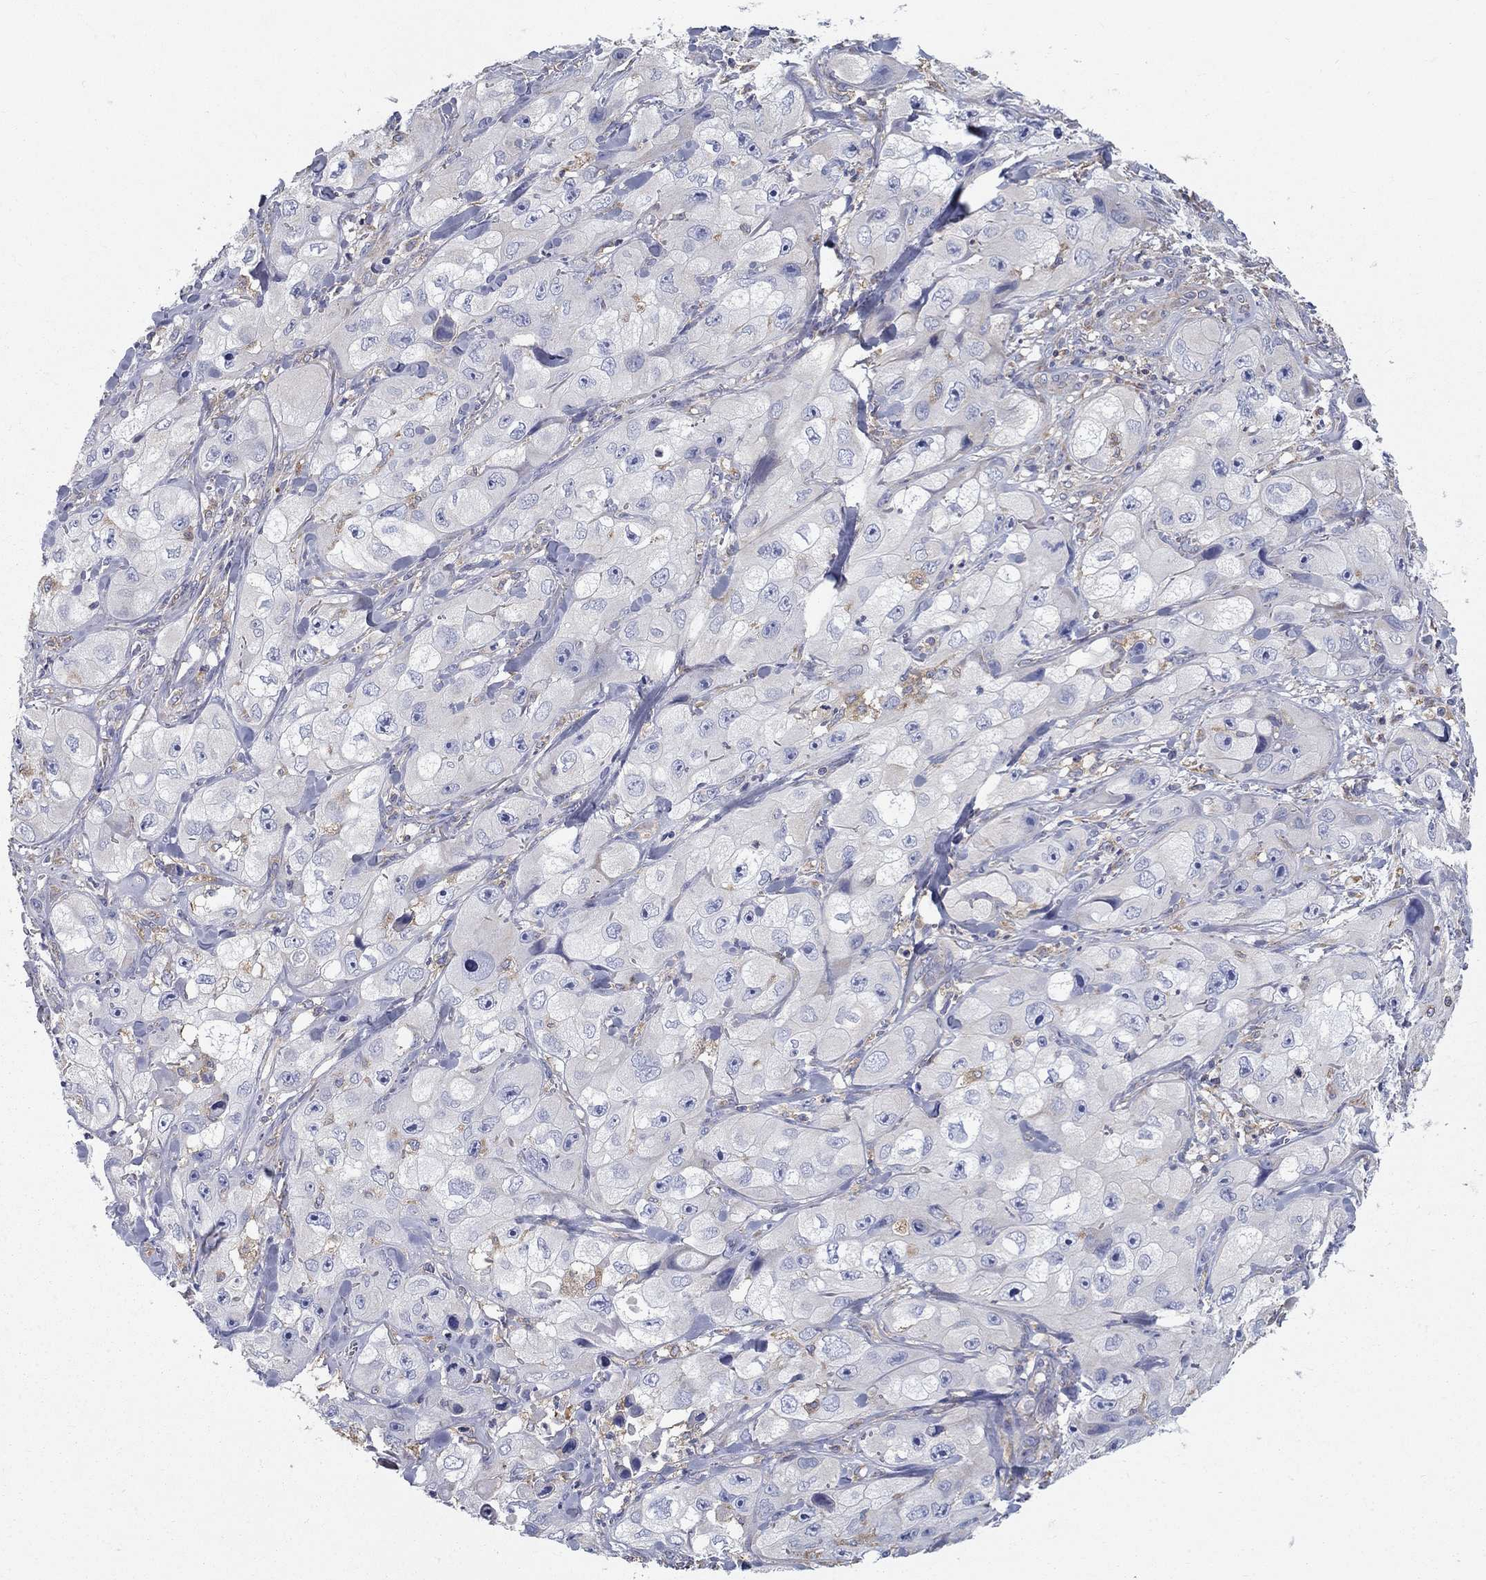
{"staining": {"intensity": "negative", "quantity": "none", "location": "none"}, "tissue": "skin cancer", "cell_type": "Tumor cells", "image_type": "cancer", "snomed": [{"axis": "morphology", "description": "Squamous cell carcinoma, NOS"}, {"axis": "topography", "description": "Skin"}, {"axis": "topography", "description": "Subcutis"}], "caption": "The IHC micrograph has no significant expression in tumor cells of squamous cell carcinoma (skin) tissue.", "gene": "NME5", "patient": {"sex": "male", "age": 73}}